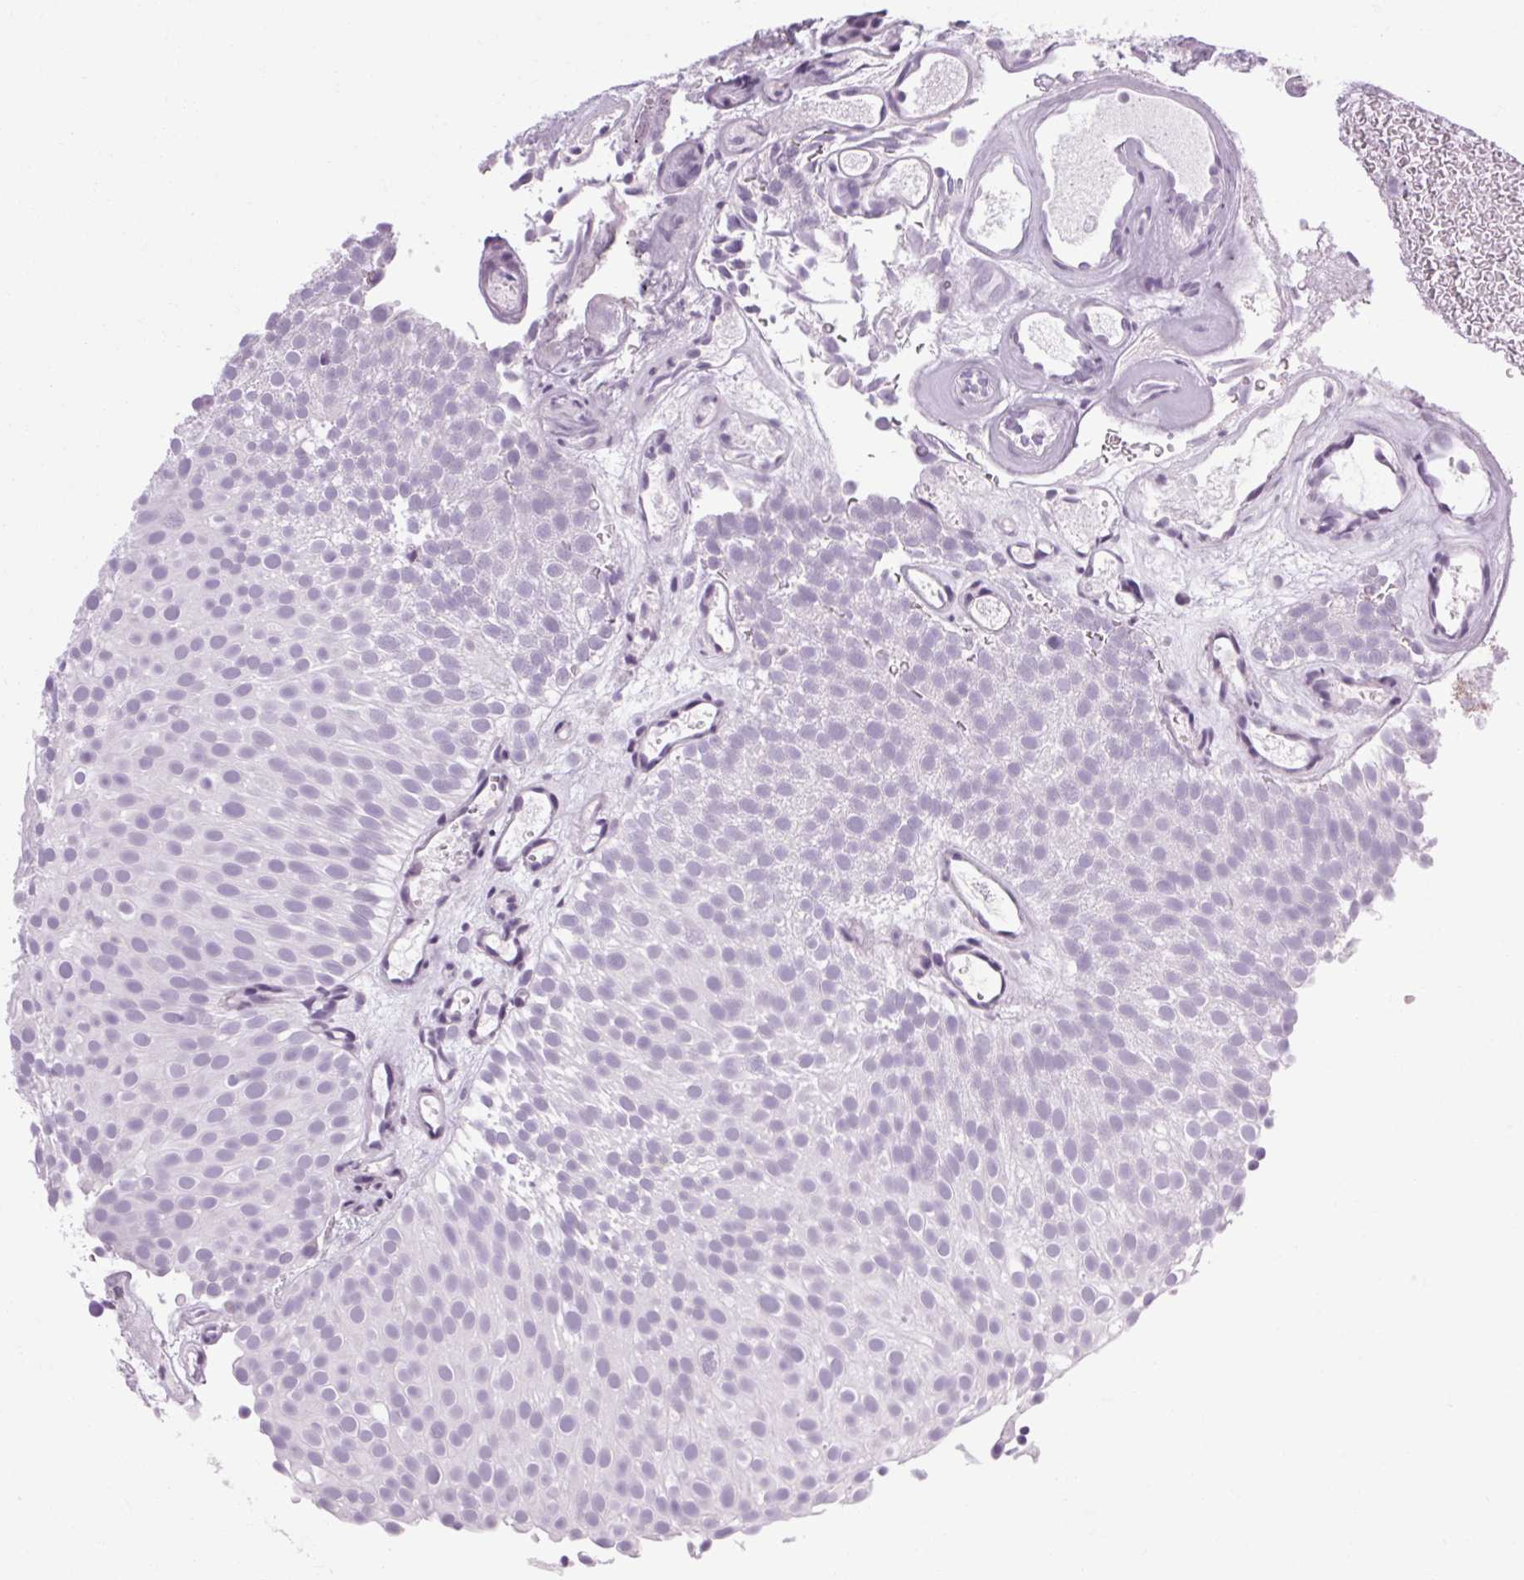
{"staining": {"intensity": "negative", "quantity": "none", "location": "none"}, "tissue": "urothelial cancer", "cell_type": "Tumor cells", "image_type": "cancer", "snomed": [{"axis": "morphology", "description": "Urothelial carcinoma, Low grade"}, {"axis": "topography", "description": "Urinary bladder"}], "caption": "High magnification brightfield microscopy of urothelial carcinoma (low-grade) stained with DAB (3,3'-diaminobenzidine) (brown) and counterstained with hematoxylin (blue): tumor cells show no significant positivity.", "gene": "POMC", "patient": {"sex": "male", "age": 78}}